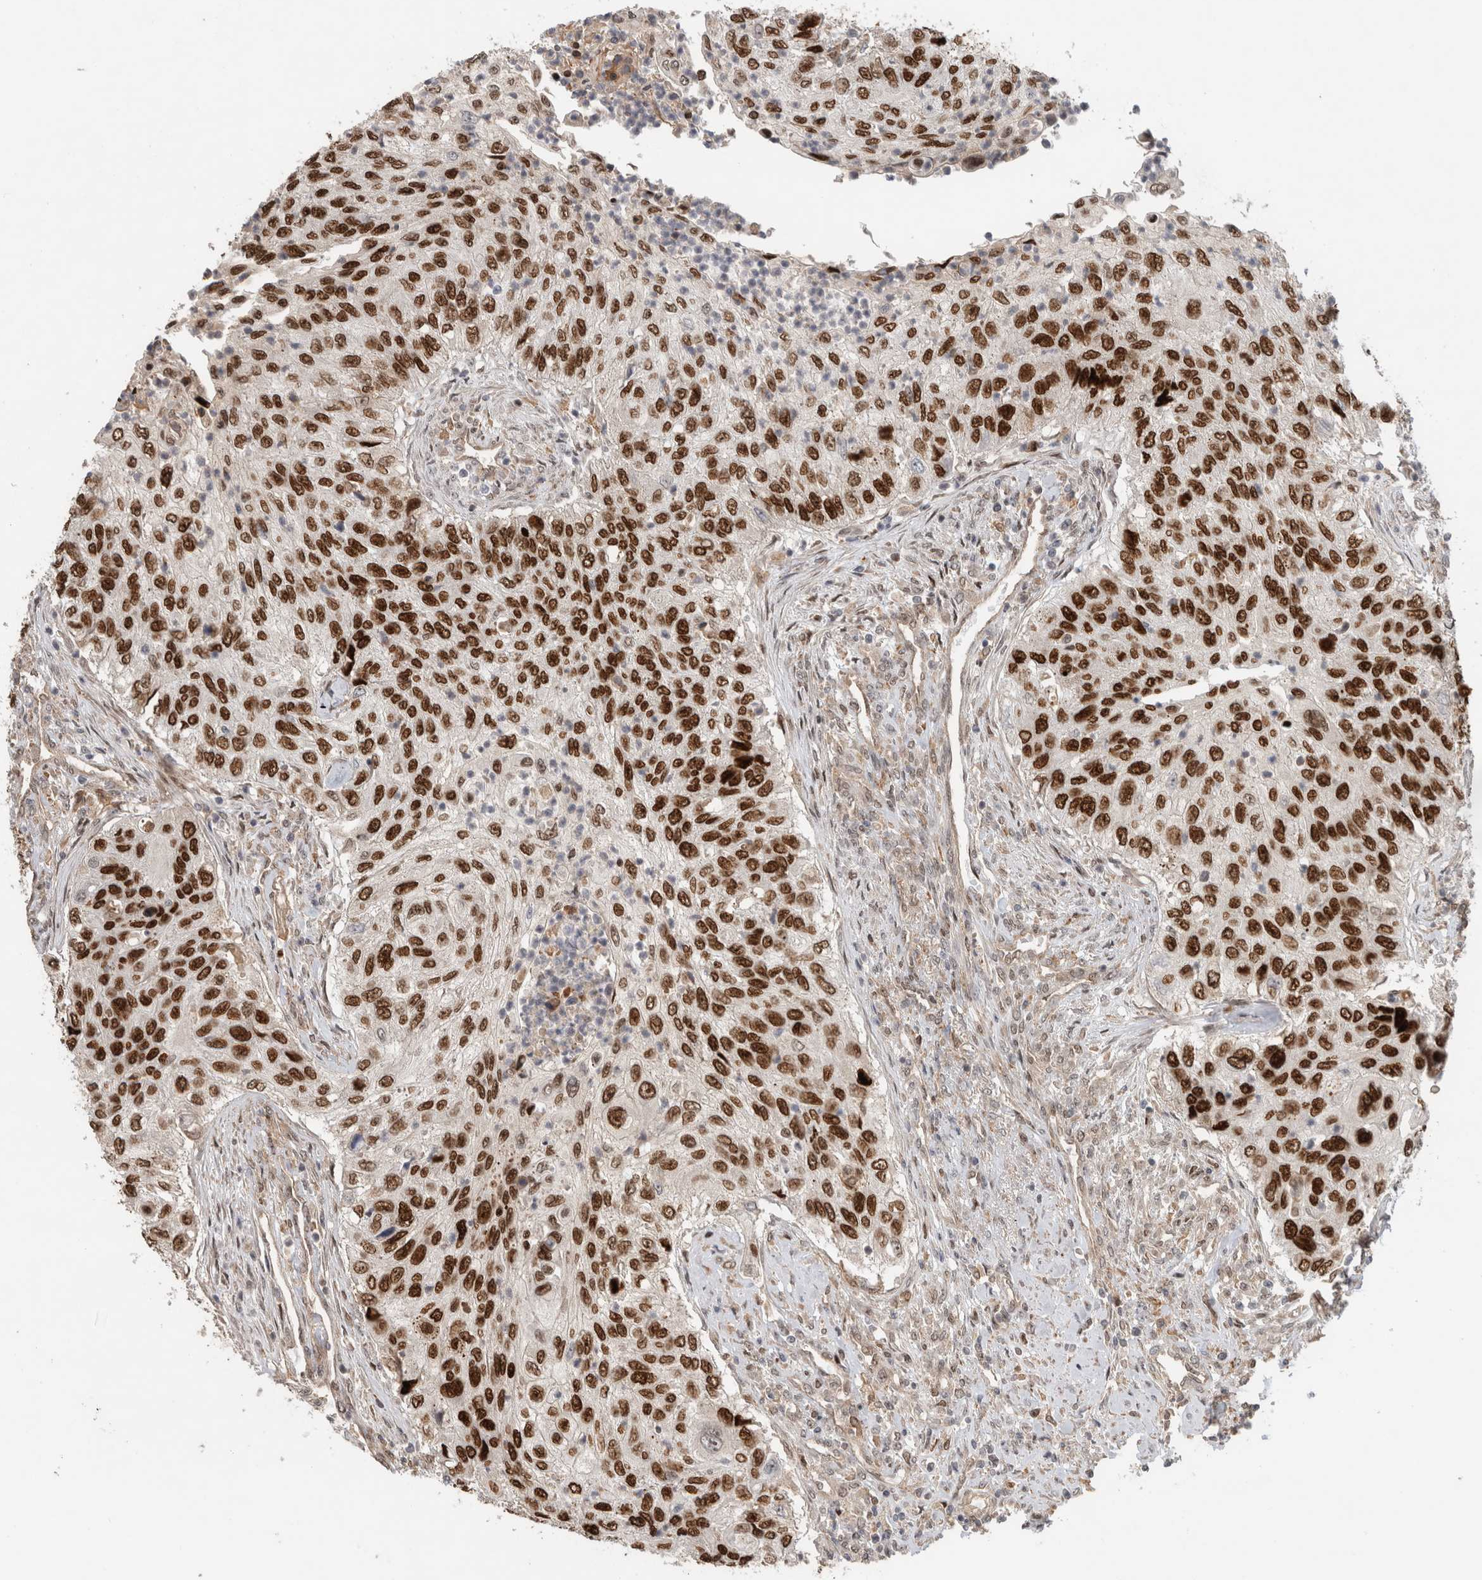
{"staining": {"intensity": "strong", "quantity": ">75%", "location": "nuclear"}, "tissue": "urothelial cancer", "cell_type": "Tumor cells", "image_type": "cancer", "snomed": [{"axis": "morphology", "description": "Urothelial carcinoma, High grade"}, {"axis": "topography", "description": "Urinary bladder"}], "caption": "High-grade urothelial carcinoma stained with DAB (3,3'-diaminobenzidine) immunohistochemistry (IHC) reveals high levels of strong nuclear positivity in approximately >75% of tumor cells.", "gene": "INSRR", "patient": {"sex": "female", "age": 60}}